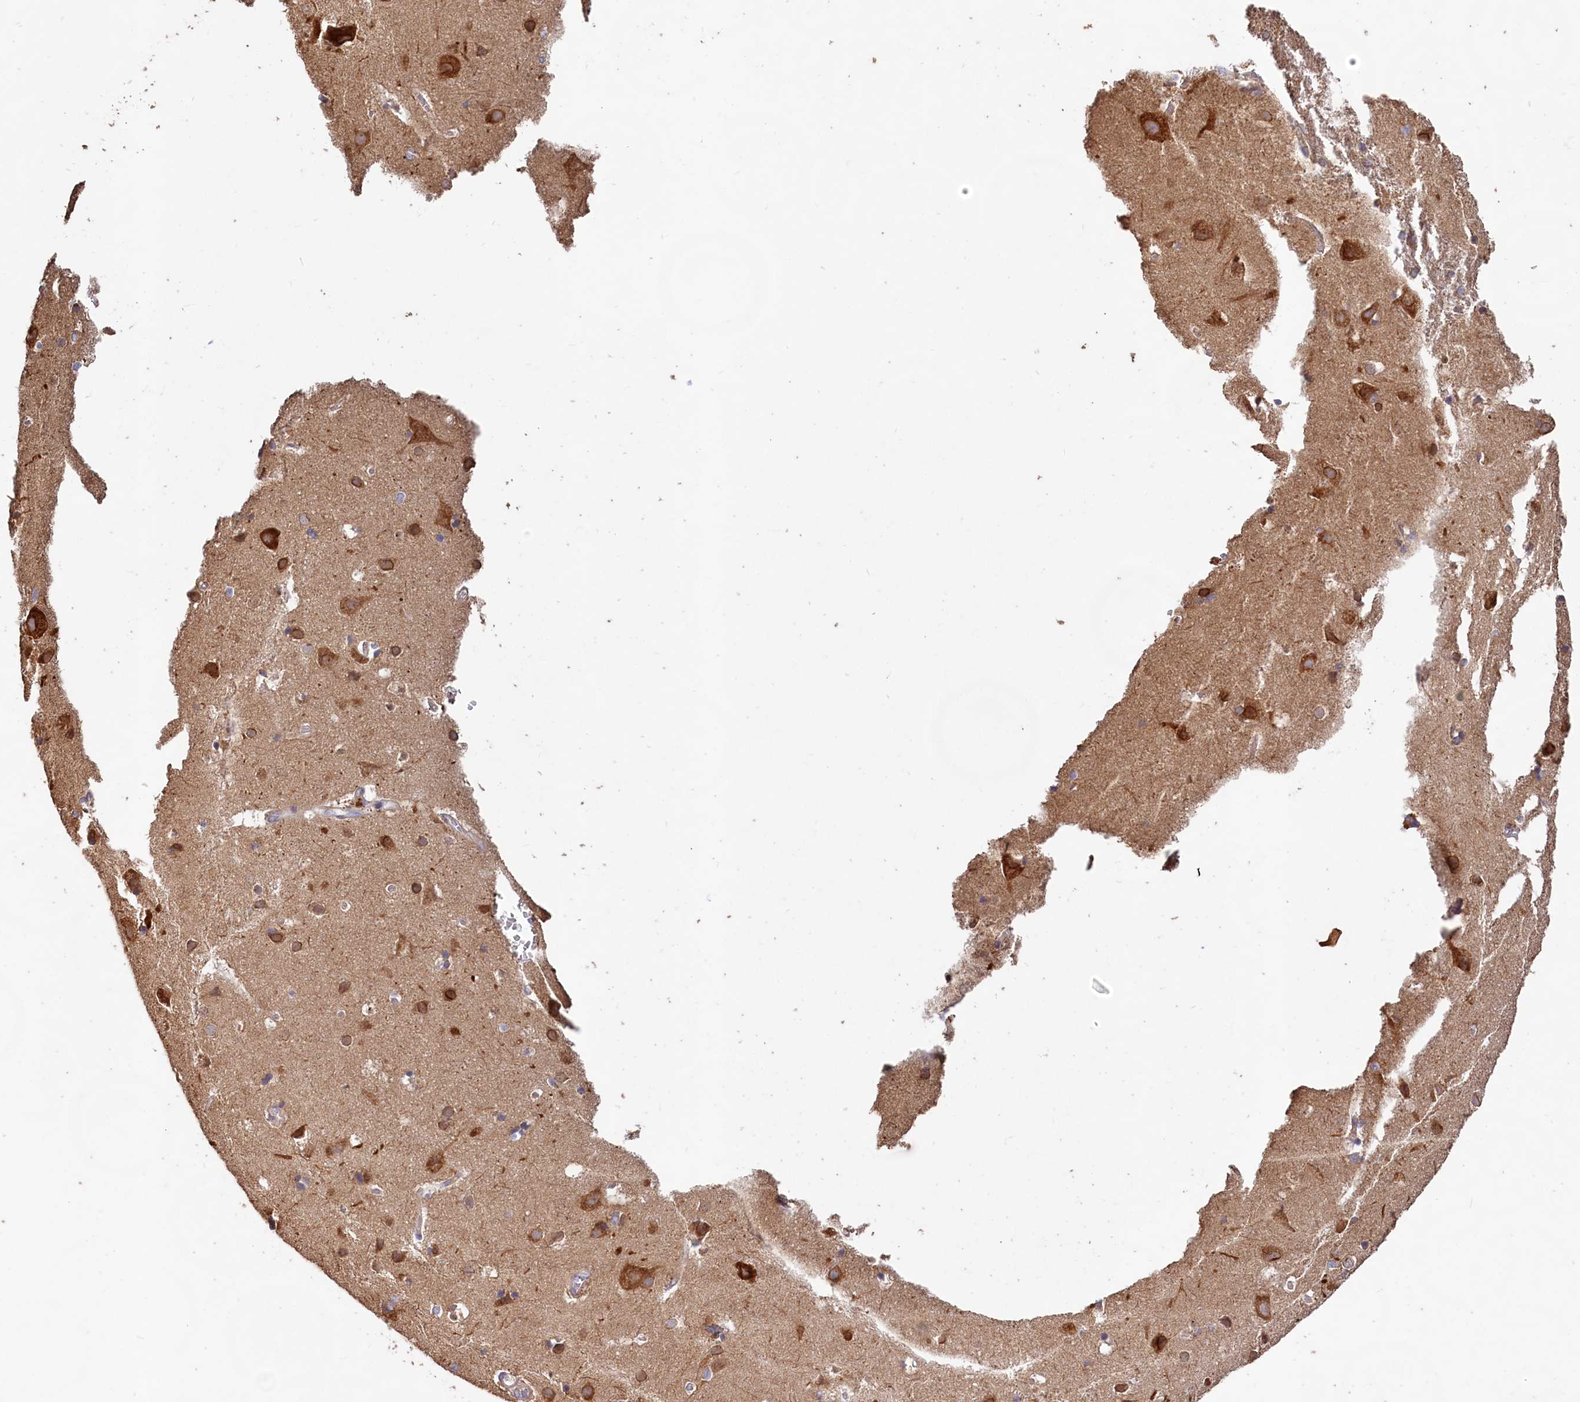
{"staining": {"intensity": "weak", "quantity": "<25%", "location": "cytoplasmic/membranous"}, "tissue": "cerebral cortex", "cell_type": "Endothelial cells", "image_type": "normal", "snomed": [{"axis": "morphology", "description": "Normal tissue, NOS"}, {"axis": "topography", "description": "Cerebral cortex"}], "caption": "Immunohistochemistry of unremarkable cerebral cortex shows no expression in endothelial cells.", "gene": "FUNDC1", "patient": {"sex": "male", "age": 54}}